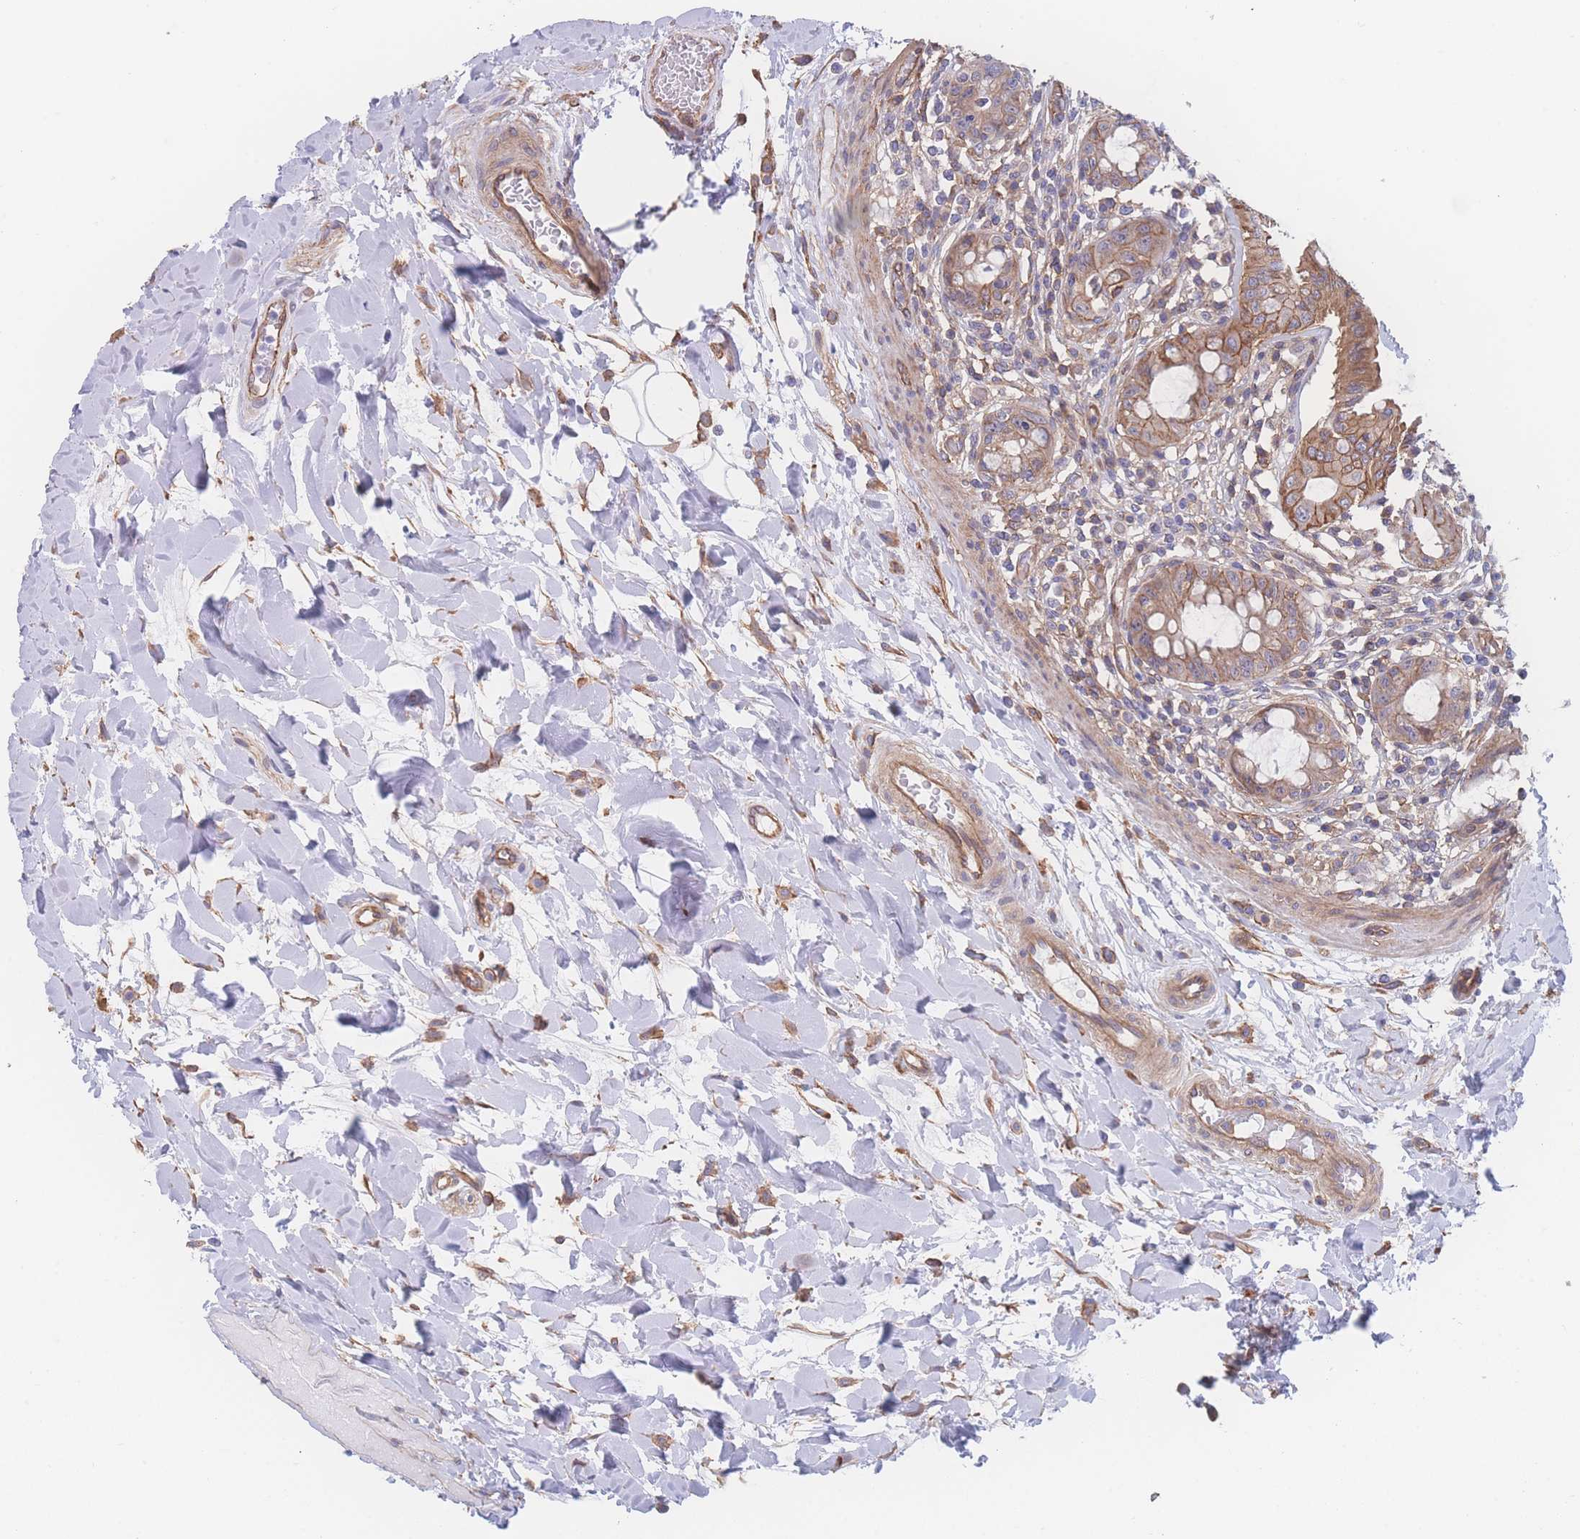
{"staining": {"intensity": "moderate", "quantity": ">75%", "location": "cytoplasmic/membranous"}, "tissue": "rectum", "cell_type": "Glandular cells", "image_type": "normal", "snomed": [{"axis": "morphology", "description": "Normal tissue, NOS"}, {"axis": "topography", "description": "Rectum"}], "caption": "IHC (DAB) staining of benign human rectum reveals moderate cytoplasmic/membranous protein positivity in about >75% of glandular cells.", "gene": "CFAP97", "patient": {"sex": "female", "age": 57}}